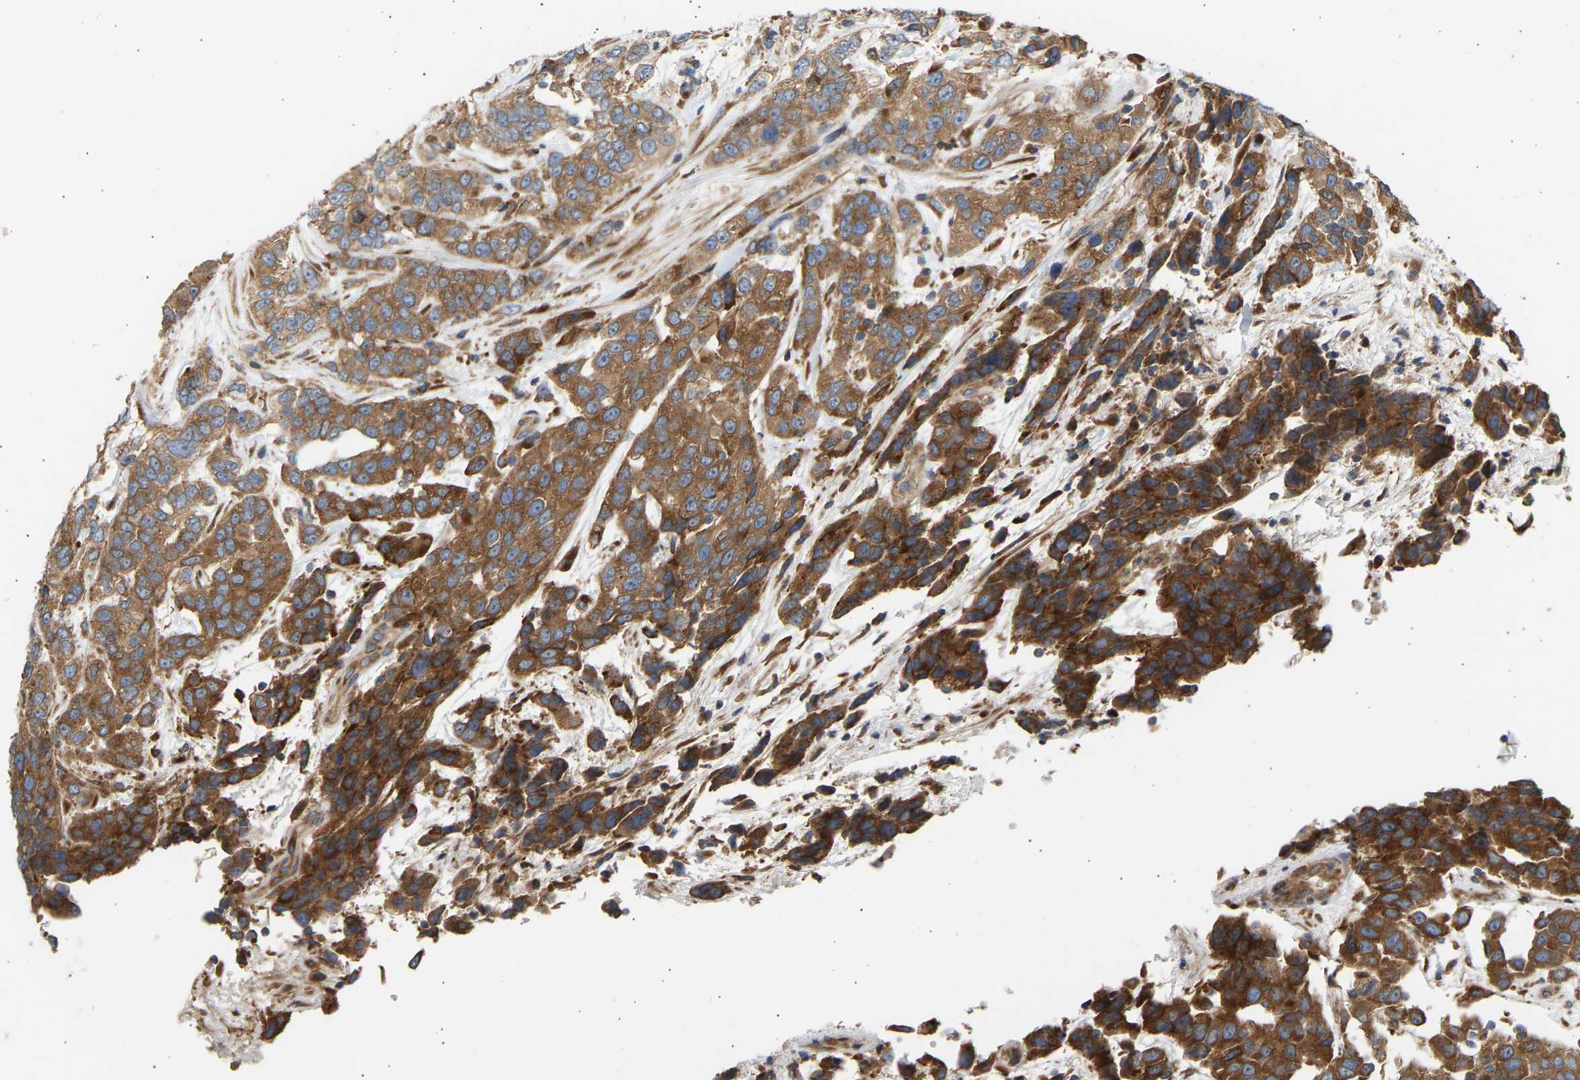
{"staining": {"intensity": "strong", "quantity": ">75%", "location": "cytoplasmic/membranous"}, "tissue": "urothelial cancer", "cell_type": "Tumor cells", "image_type": "cancer", "snomed": [{"axis": "morphology", "description": "Urothelial carcinoma, High grade"}, {"axis": "topography", "description": "Urinary bladder"}], "caption": "High-power microscopy captured an immunohistochemistry histopathology image of urothelial cancer, revealing strong cytoplasmic/membranous expression in about >75% of tumor cells. (IHC, brightfield microscopy, high magnification).", "gene": "GCN1", "patient": {"sex": "female", "age": 80}}